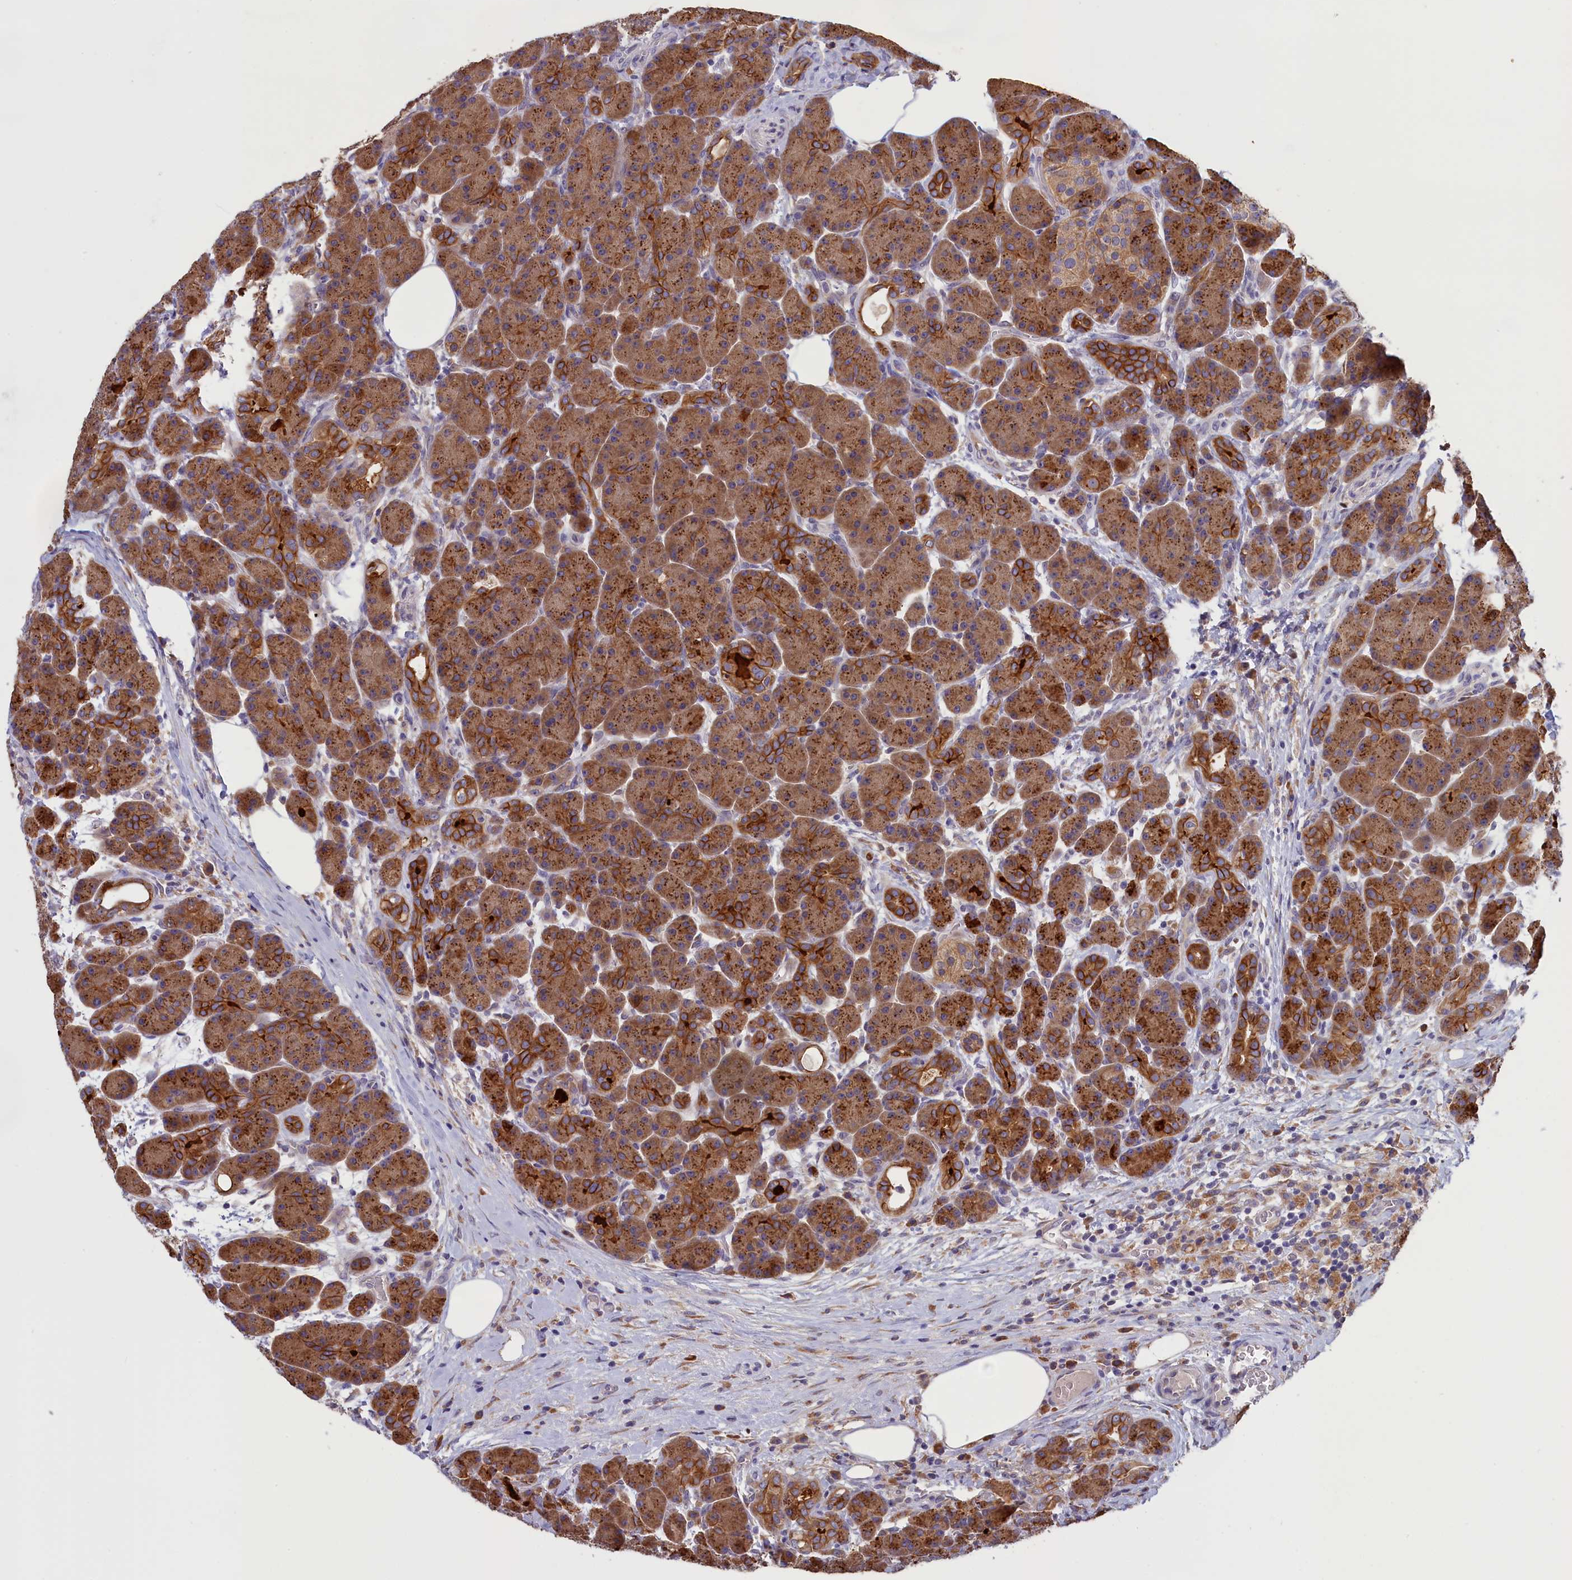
{"staining": {"intensity": "strong", "quantity": ">75%", "location": "cytoplasmic/membranous"}, "tissue": "pancreas", "cell_type": "Exocrine glandular cells", "image_type": "normal", "snomed": [{"axis": "morphology", "description": "Normal tissue, NOS"}, {"axis": "topography", "description": "Pancreas"}], "caption": "High-power microscopy captured an immunohistochemistry (IHC) photomicrograph of benign pancreas, revealing strong cytoplasmic/membranous staining in approximately >75% of exocrine glandular cells. Using DAB (brown) and hematoxylin (blue) stains, captured at high magnification using brightfield microscopy.", "gene": "COL19A1", "patient": {"sex": "male", "age": 63}}